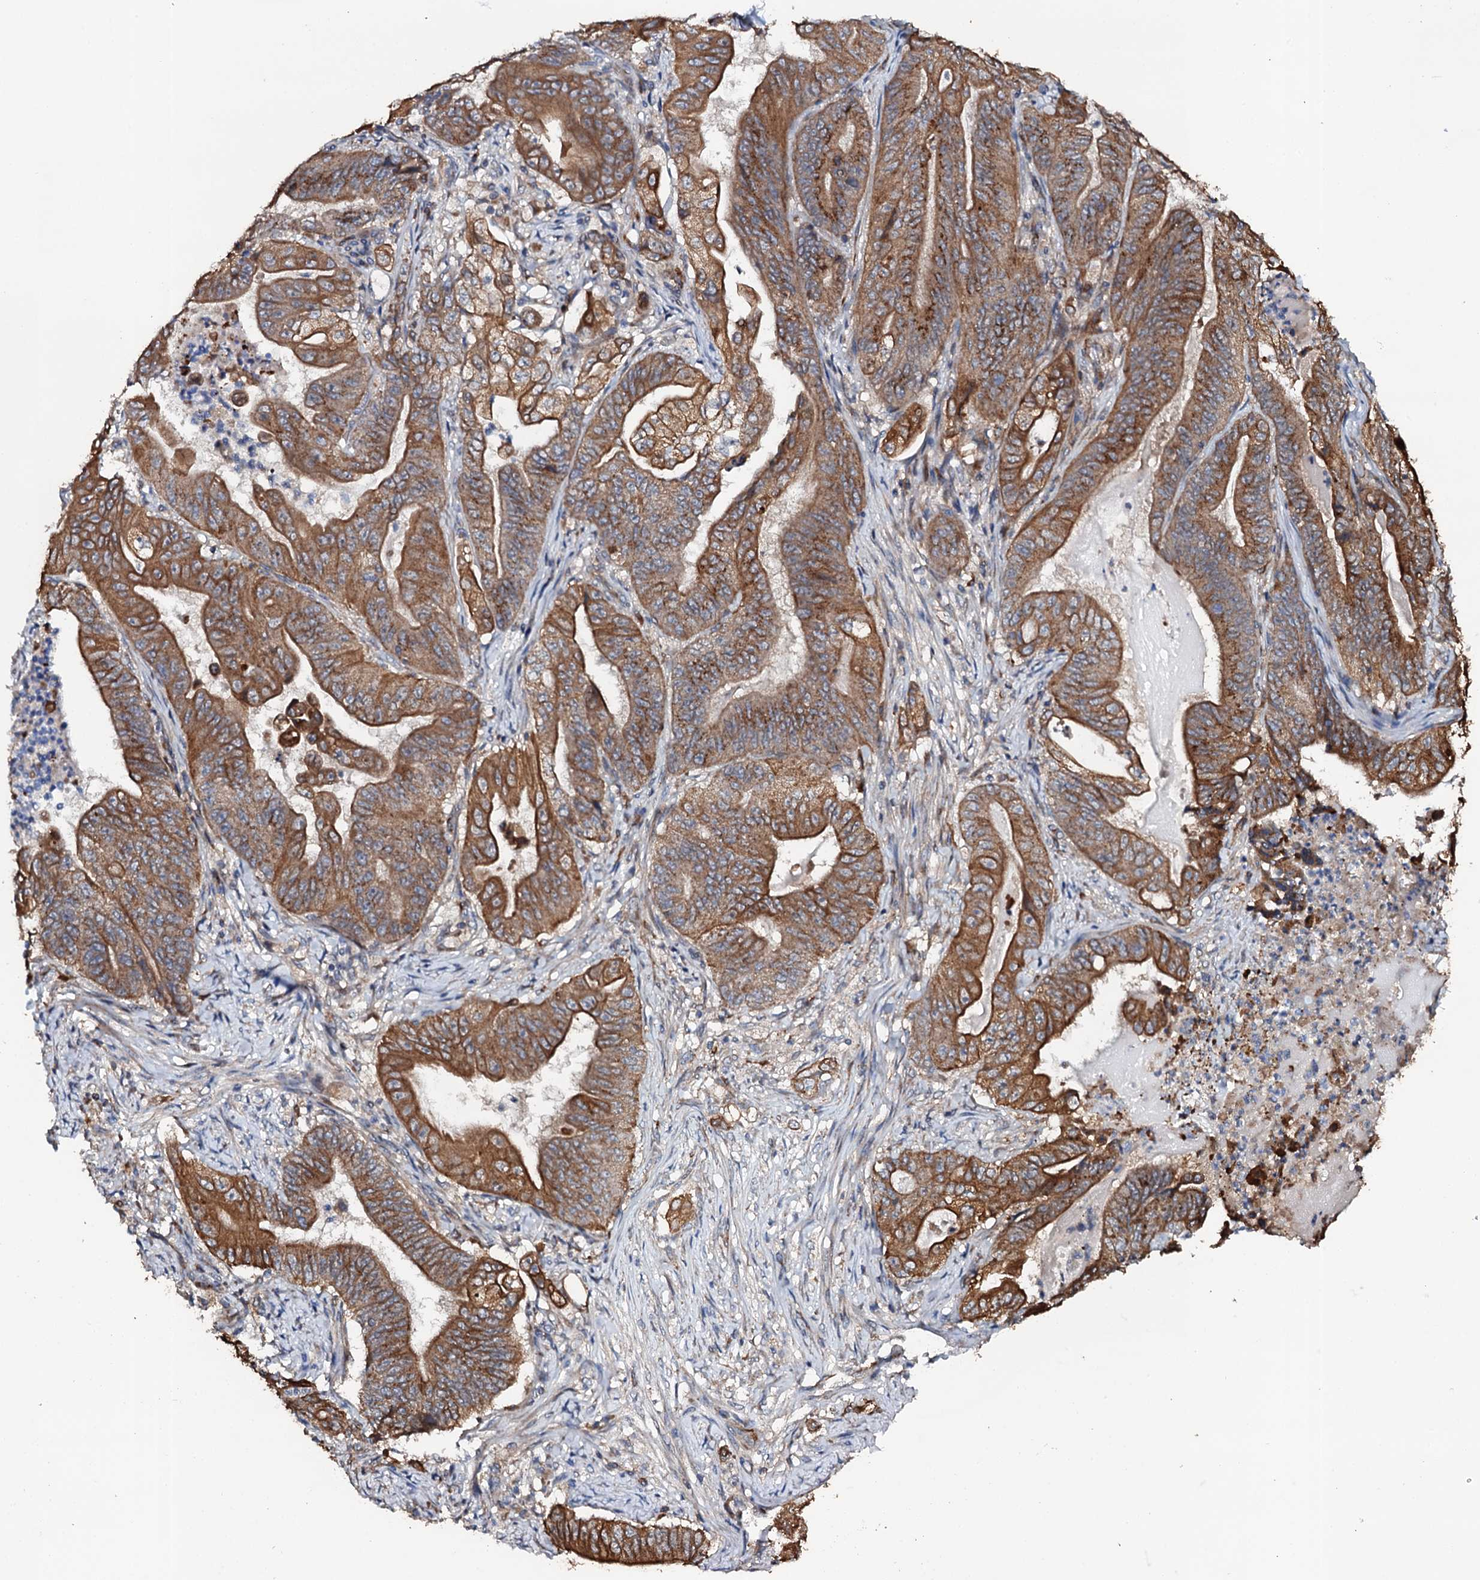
{"staining": {"intensity": "strong", "quantity": ">75%", "location": "cytoplasmic/membranous"}, "tissue": "stomach cancer", "cell_type": "Tumor cells", "image_type": "cancer", "snomed": [{"axis": "morphology", "description": "Adenocarcinoma, NOS"}, {"axis": "topography", "description": "Stomach"}], "caption": "Protein expression analysis of stomach cancer shows strong cytoplasmic/membranous expression in approximately >75% of tumor cells.", "gene": "GLCE", "patient": {"sex": "female", "age": 73}}